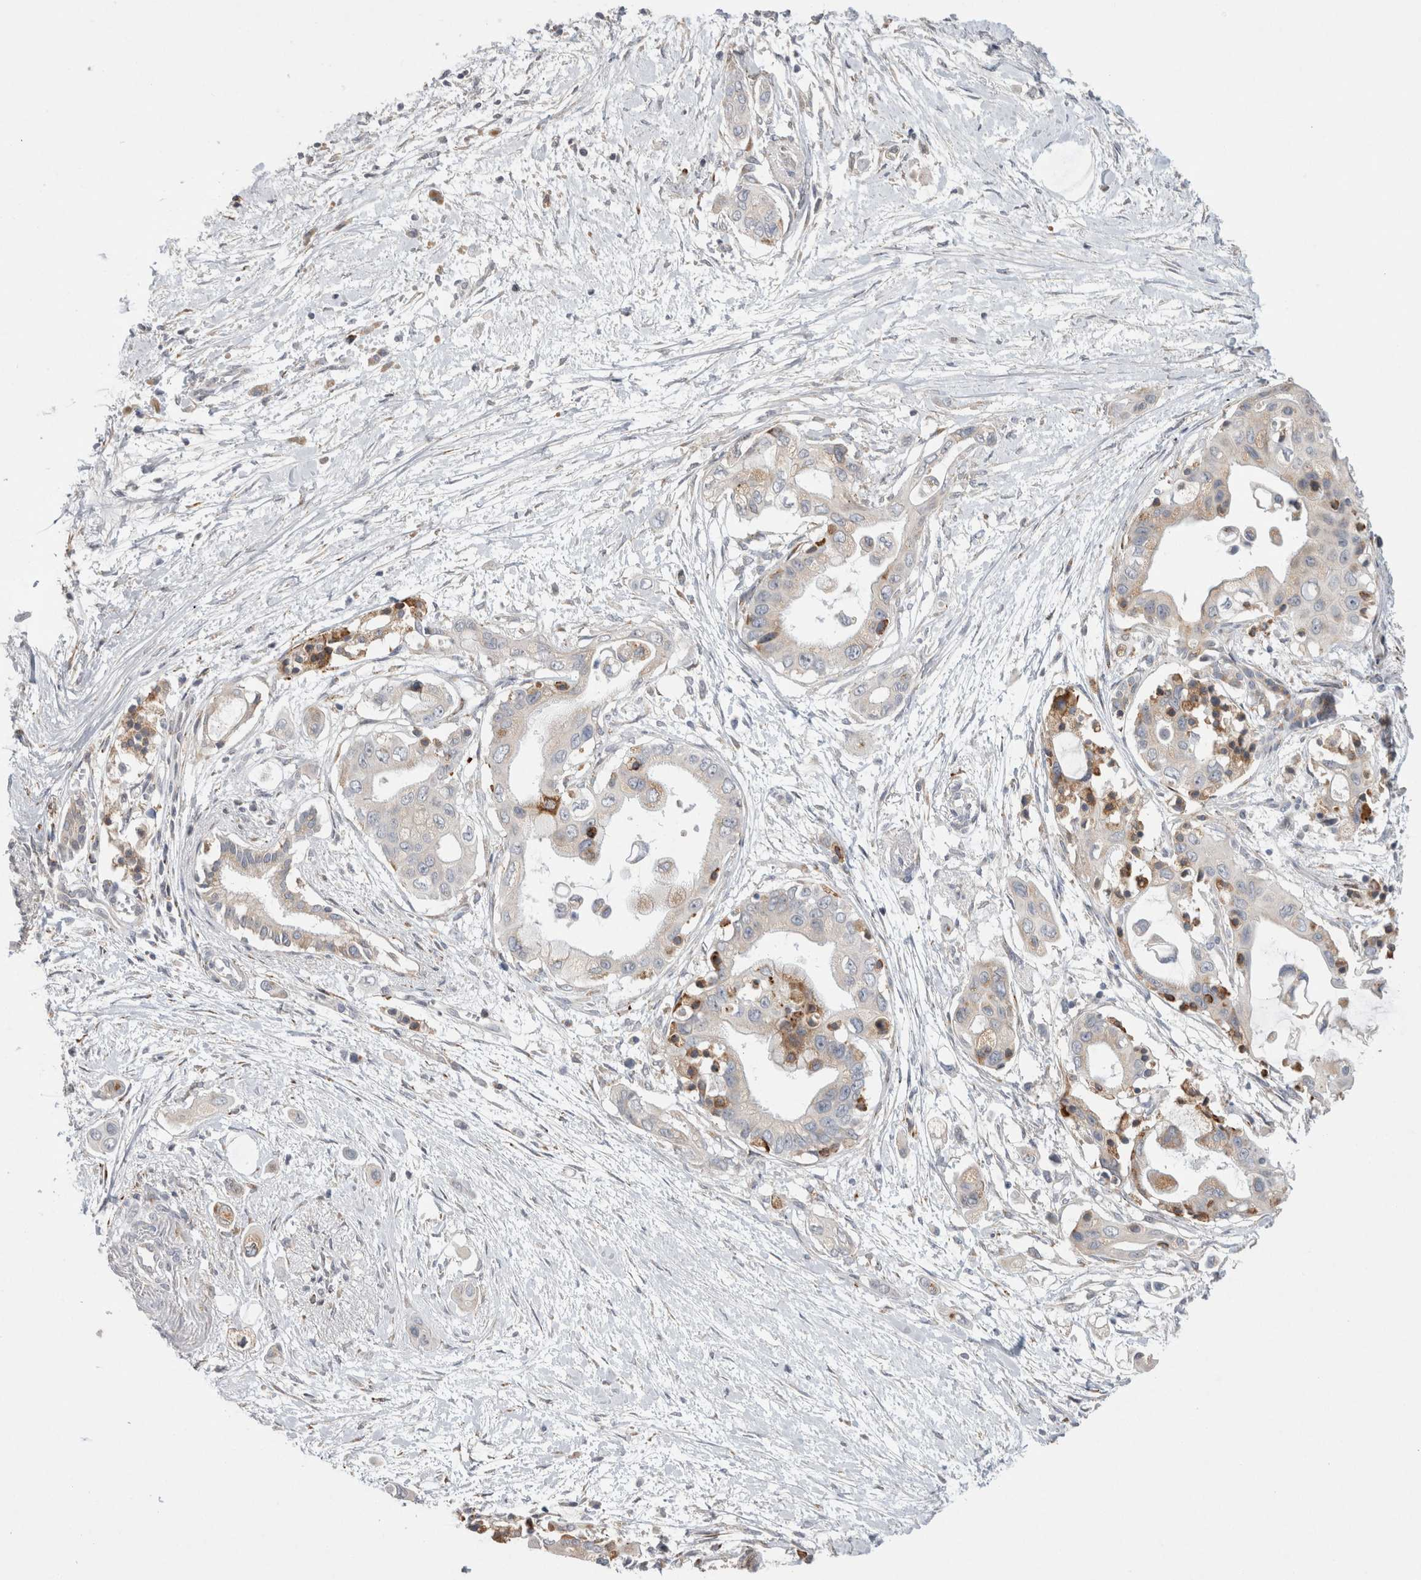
{"staining": {"intensity": "negative", "quantity": "none", "location": "none"}, "tissue": "pancreatic cancer", "cell_type": "Tumor cells", "image_type": "cancer", "snomed": [{"axis": "morphology", "description": "Adenocarcinoma, NOS"}, {"axis": "topography", "description": "Pancreas"}], "caption": "Adenocarcinoma (pancreatic) stained for a protein using IHC exhibits no positivity tumor cells.", "gene": "TRMT9B", "patient": {"sex": "male", "age": 59}}